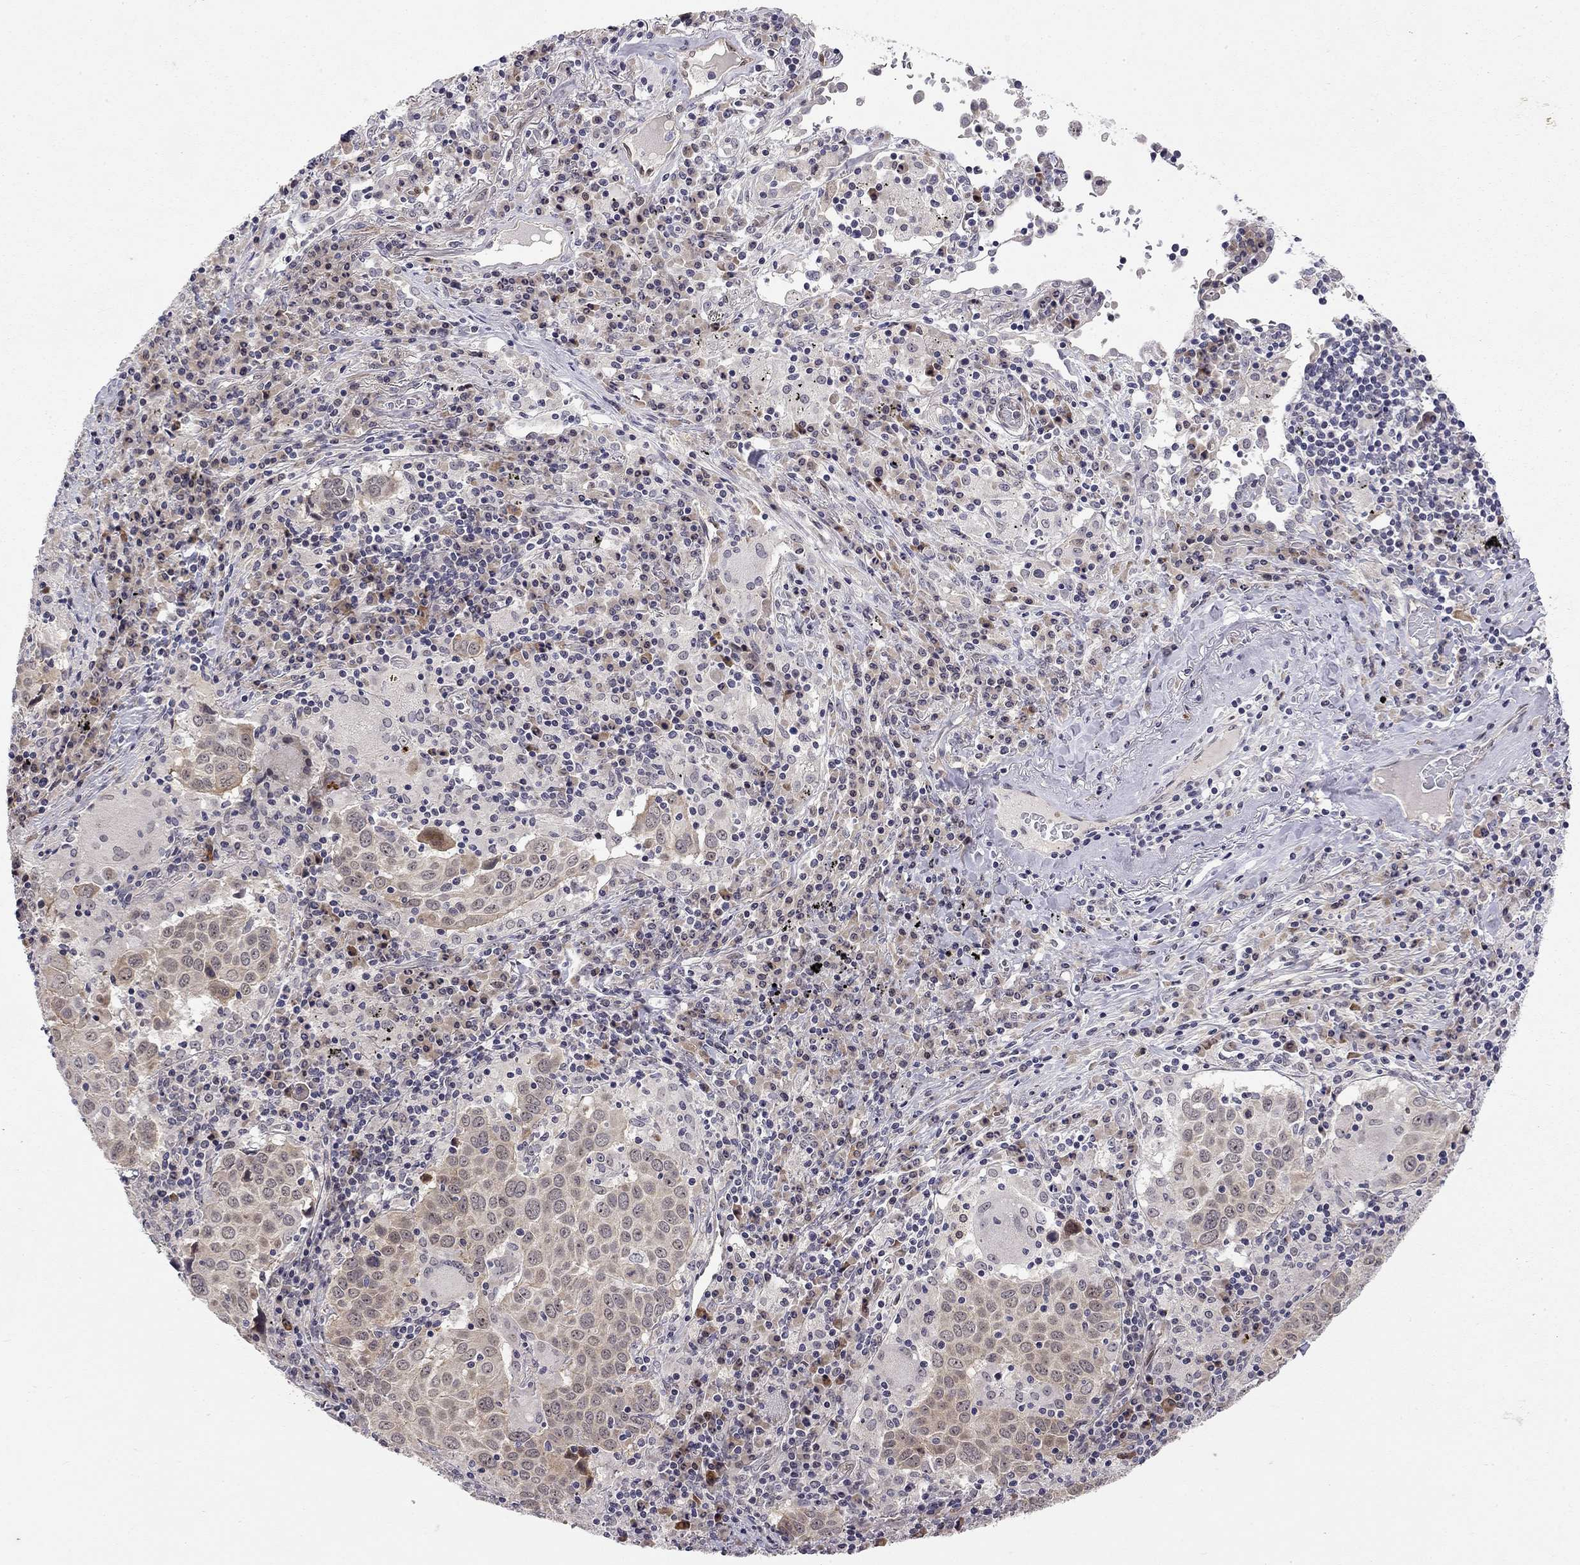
{"staining": {"intensity": "weak", "quantity": "<25%", "location": "nuclear"}, "tissue": "lung cancer", "cell_type": "Tumor cells", "image_type": "cancer", "snomed": [{"axis": "morphology", "description": "Squamous cell carcinoma, NOS"}, {"axis": "topography", "description": "Lung"}], "caption": "Squamous cell carcinoma (lung) stained for a protein using IHC shows no staining tumor cells.", "gene": "STXBP6", "patient": {"sex": "male", "age": 57}}